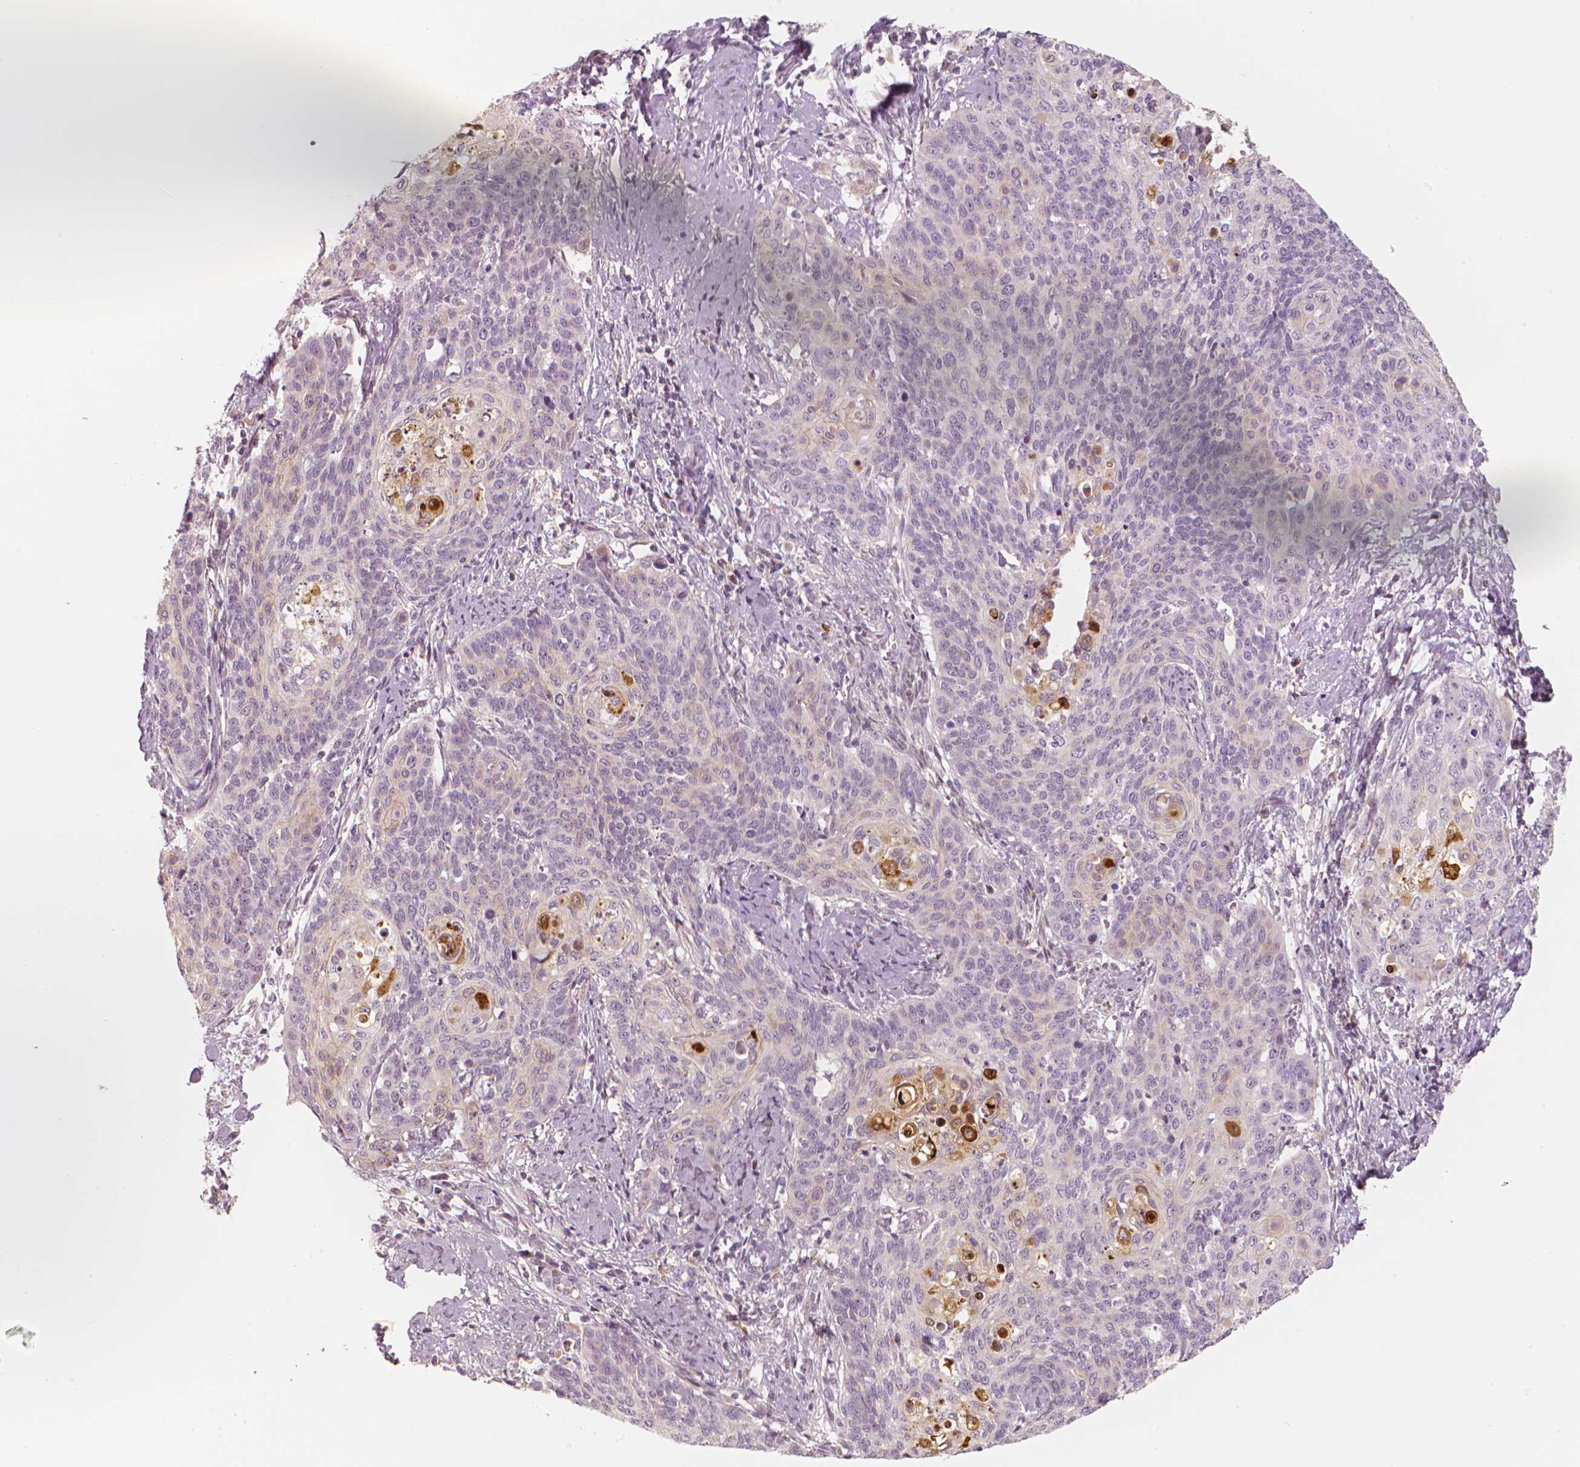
{"staining": {"intensity": "negative", "quantity": "none", "location": "none"}, "tissue": "cervical cancer", "cell_type": "Tumor cells", "image_type": "cancer", "snomed": [{"axis": "morphology", "description": "Normal tissue, NOS"}, {"axis": "morphology", "description": "Squamous cell carcinoma, NOS"}, {"axis": "topography", "description": "Cervix"}], "caption": "The photomicrograph shows no significant expression in tumor cells of squamous cell carcinoma (cervical).", "gene": "RNASE7", "patient": {"sex": "female", "age": 39}}